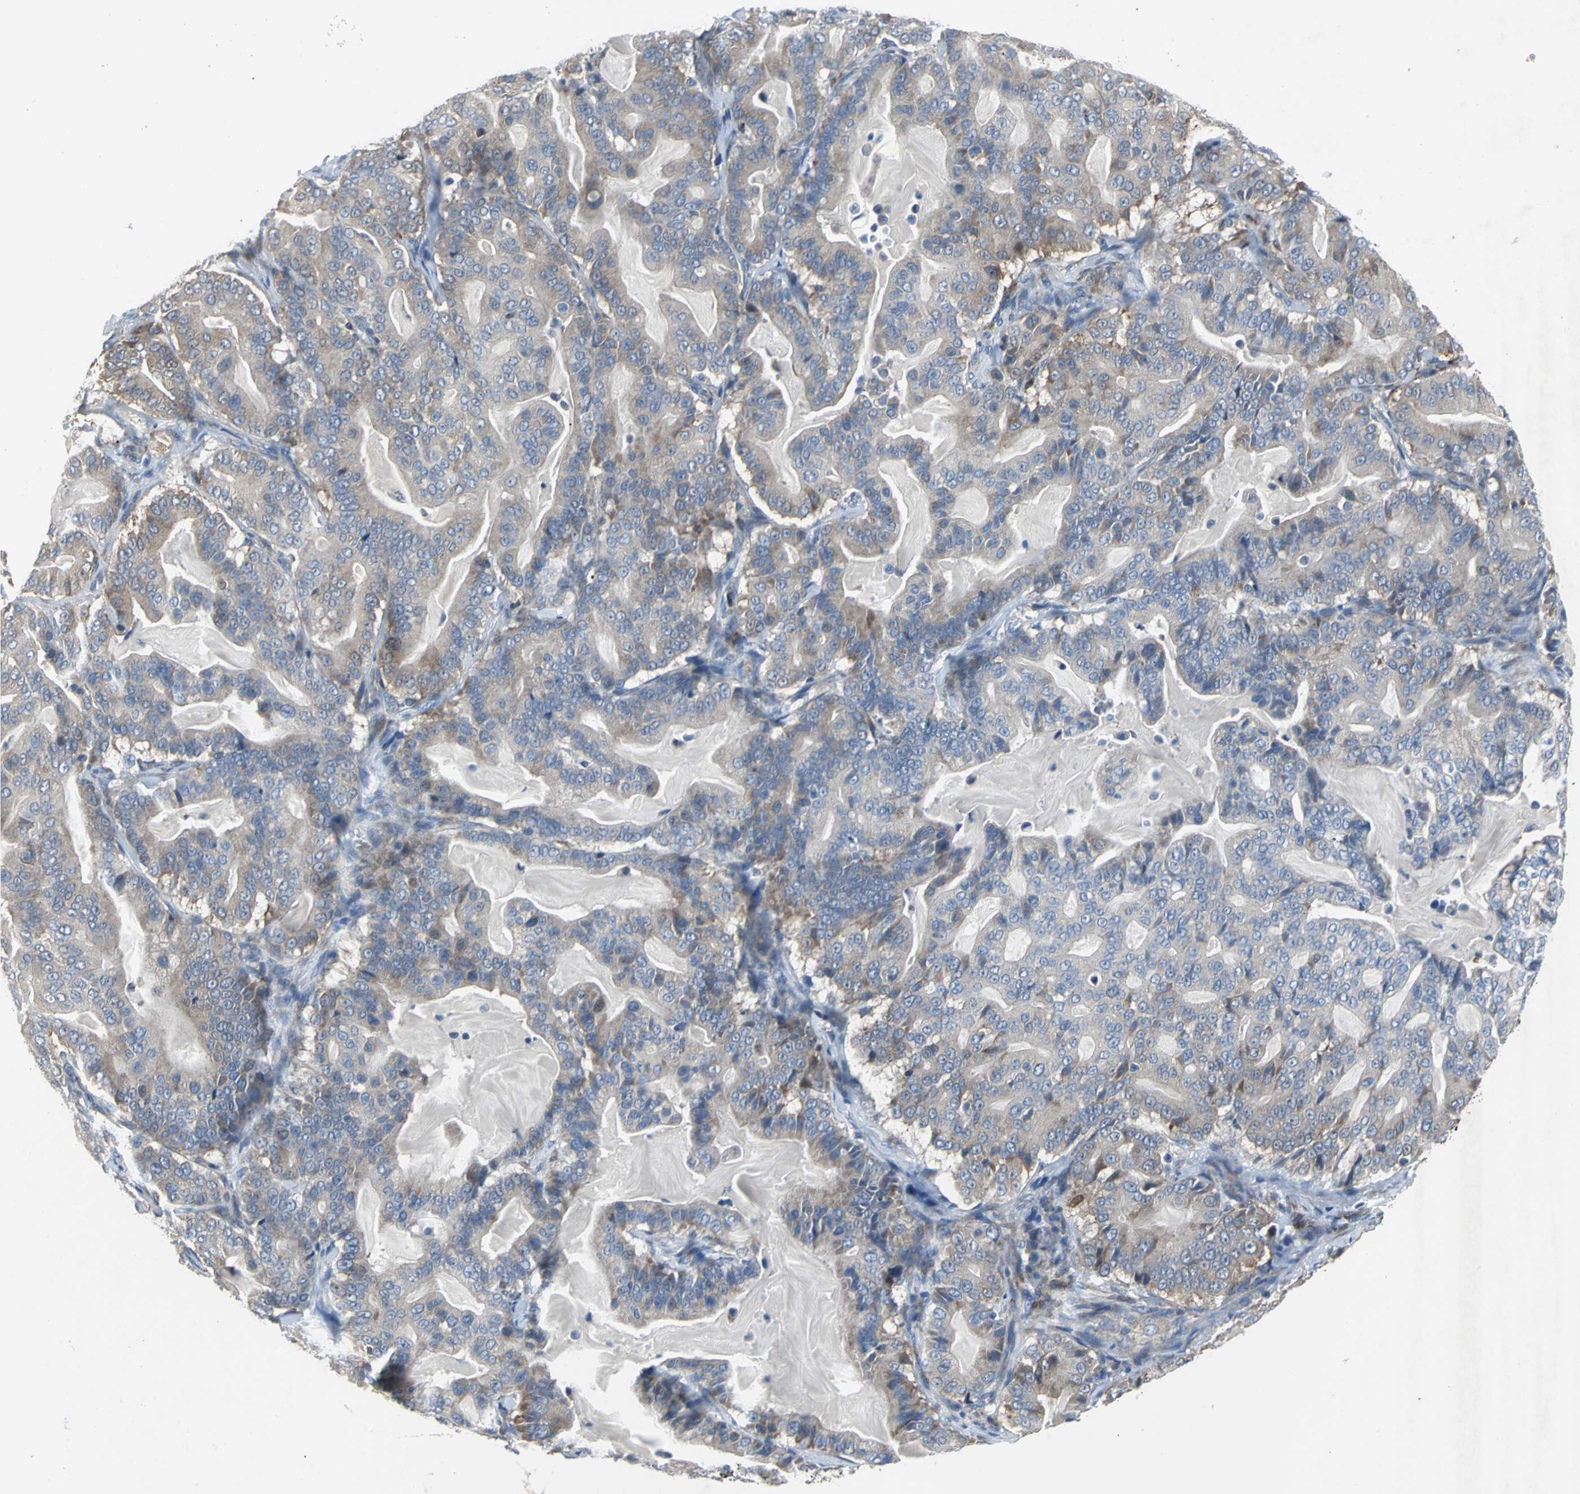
{"staining": {"intensity": "moderate", "quantity": "25%-75%", "location": "cytoplasmic/membranous"}, "tissue": "pancreatic cancer", "cell_type": "Tumor cells", "image_type": "cancer", "snomed": [{"axis": "morphology", "description": "Adenocarcinoma, NOS"}, {"axis": "topography", "description": "Pancreas"}], "caption": "Protein expression by immunohistochemistry (IHC) displays moderate cytoplasmic/membranous expression in about 25%-75% of tumor cells in pancreatic adenocarcinoma.", "gene": "EIF5A", "patient": {"sex": "male", "age": 63}}